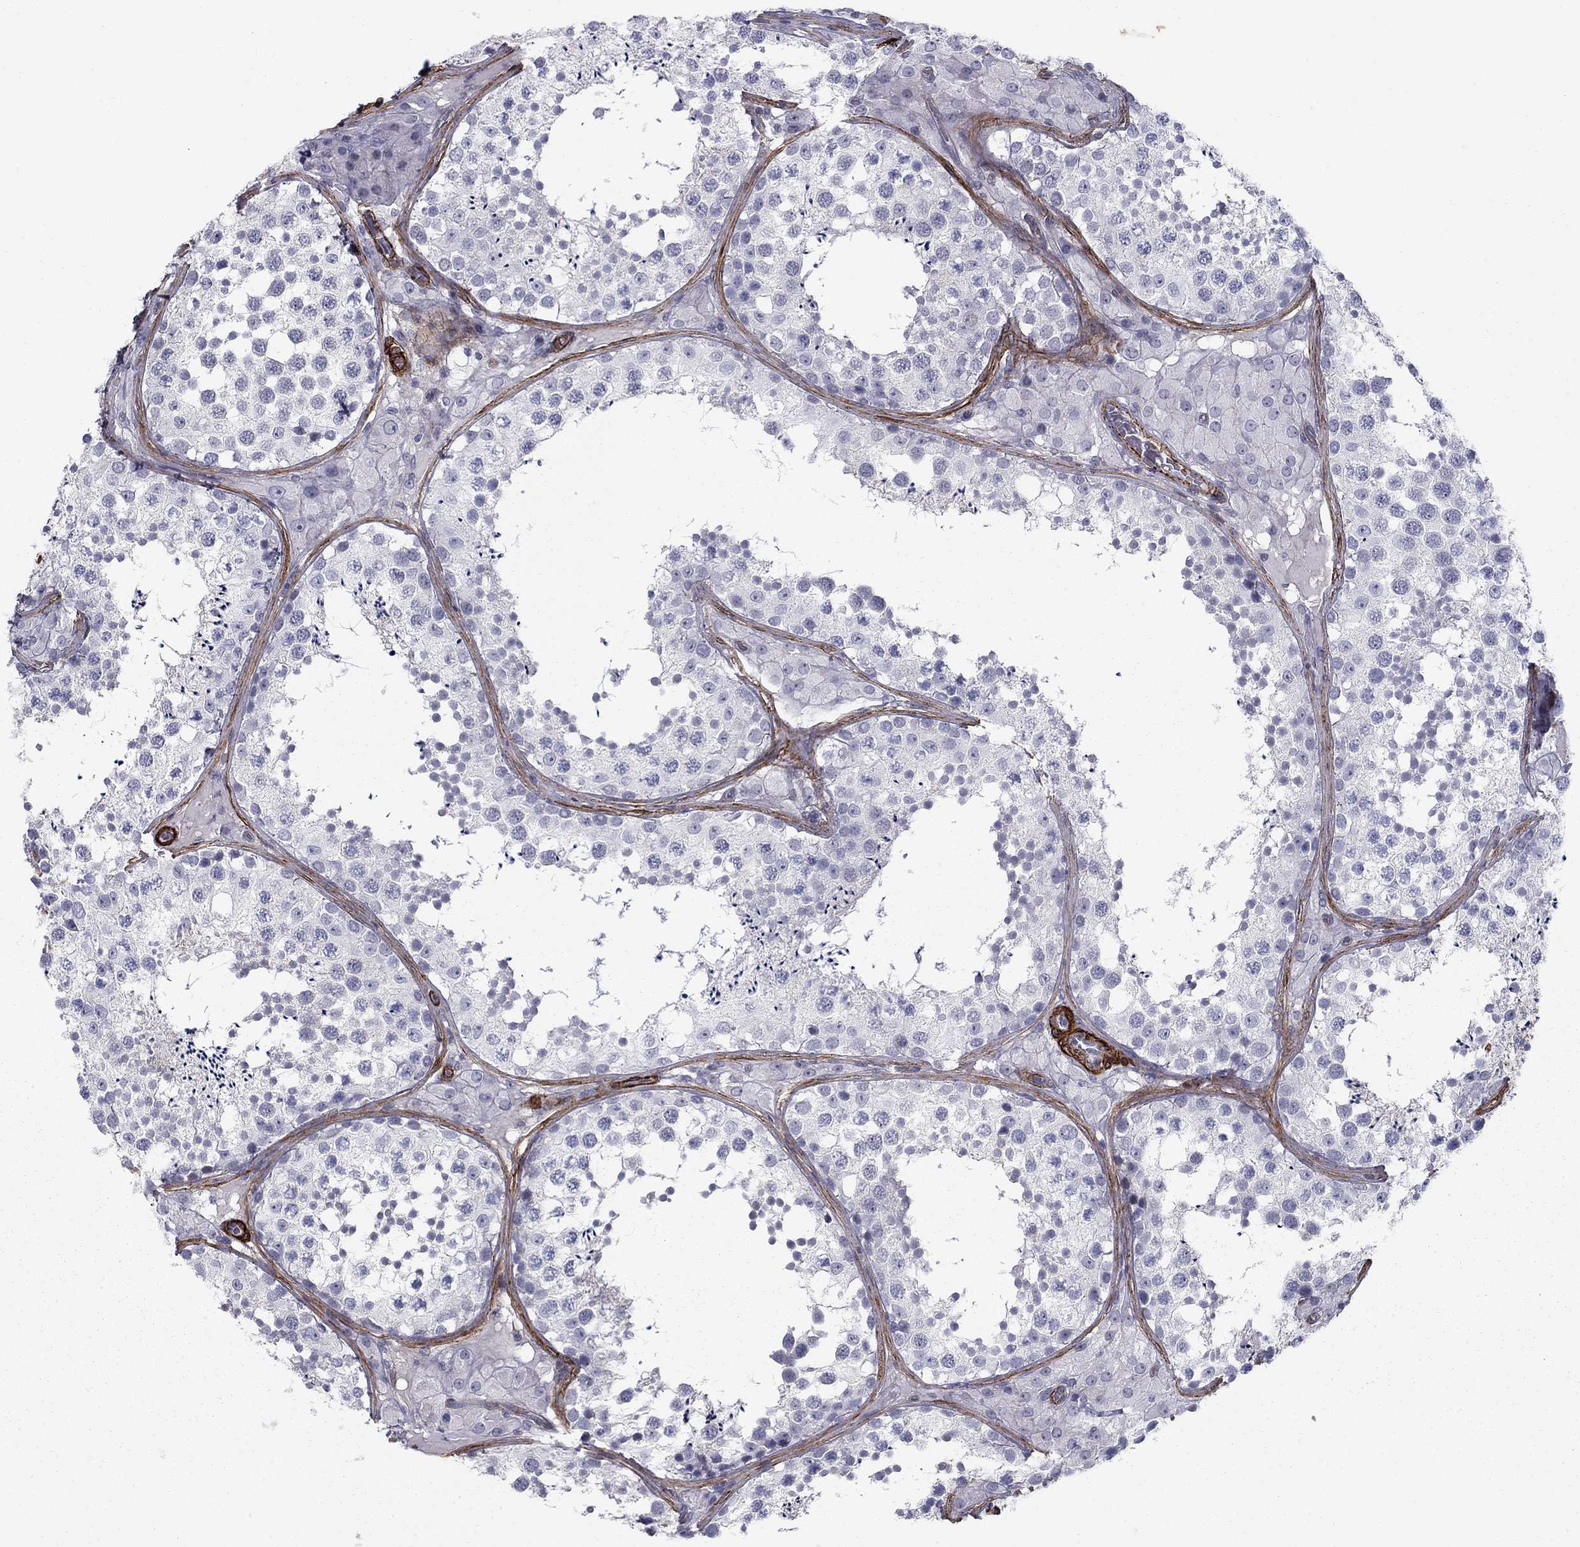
{"staining": {"intensity": "negative", "quantity": "none", "location": "none"}, "tissue": "testis", "cell_type": "Cells in seminiferous ducts", "image_type": "normal", "snomed": [{"axis": "morphology", "description": "Normal tissue, NOS"}, {"axis": "topography", "description": "Testis"}], "caption": "The immunohistochemistry histopathology image has no significant staining in cells in seminiferous ducts of testis.", "gene": "KRBA1", "patient": {"sex": "male", "age": 34}}